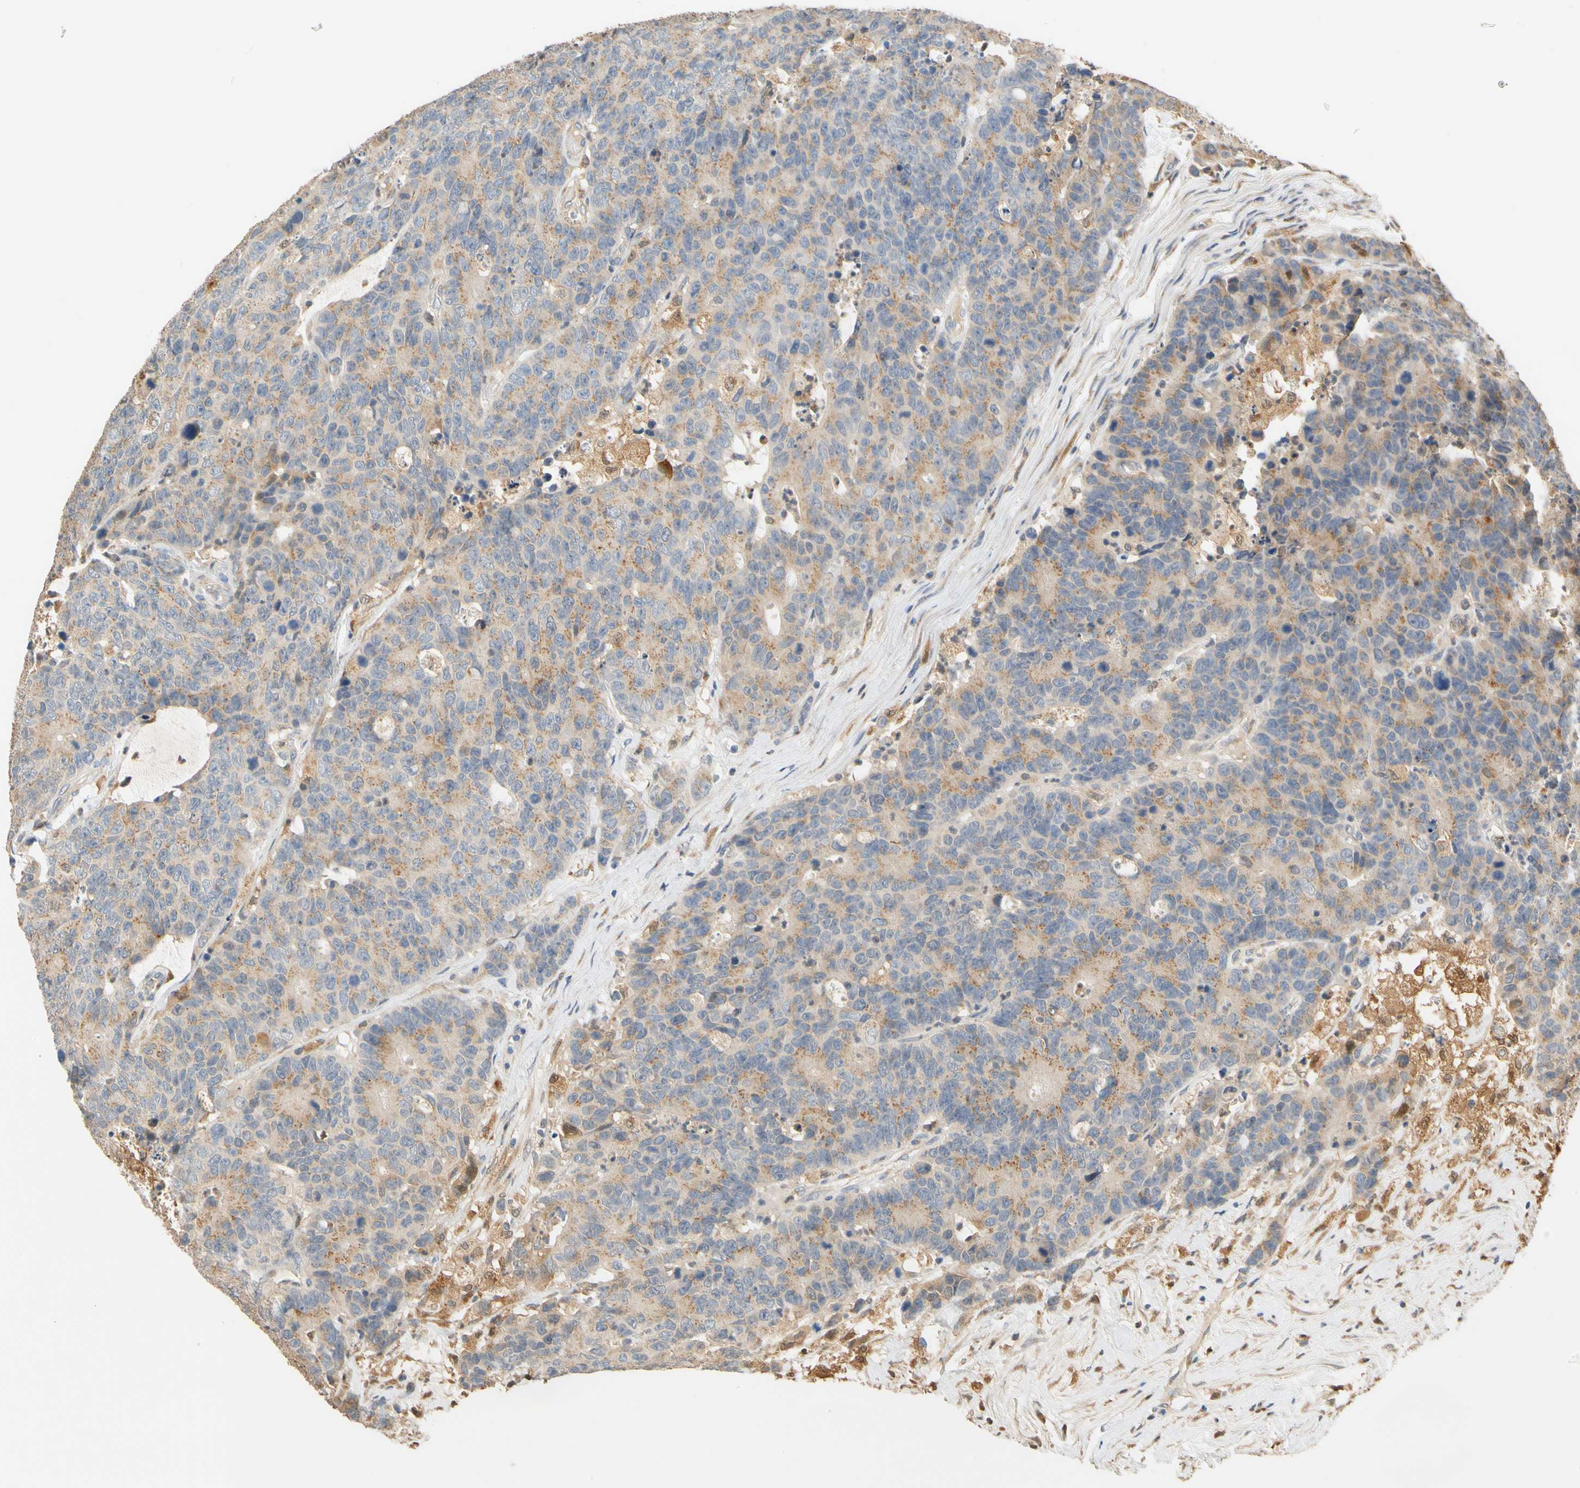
{"staining": {"intensity": "moderate", "quantity": ">75%", "location": "cytoplasmic/membranous"}, "tissue": "colorectal cancer", "cell_type": "Tumor cells", "image_type": "cancer", "snomed": [{"axis": "morphology", "description": "Adenocarcinoma, NOS"}, {"axis": "topography", "description": "Colon"}], "caption": "A high-resolution photomicrograph shows IHC staining of colorectal cancer, which demonstrates moderate cytoplasmic/membranous positivity in about >75% of tumor cells. Nuclei are stained in blue.", "gene": "GPSM2", "patient": {"sex": "female", "age": 86}}